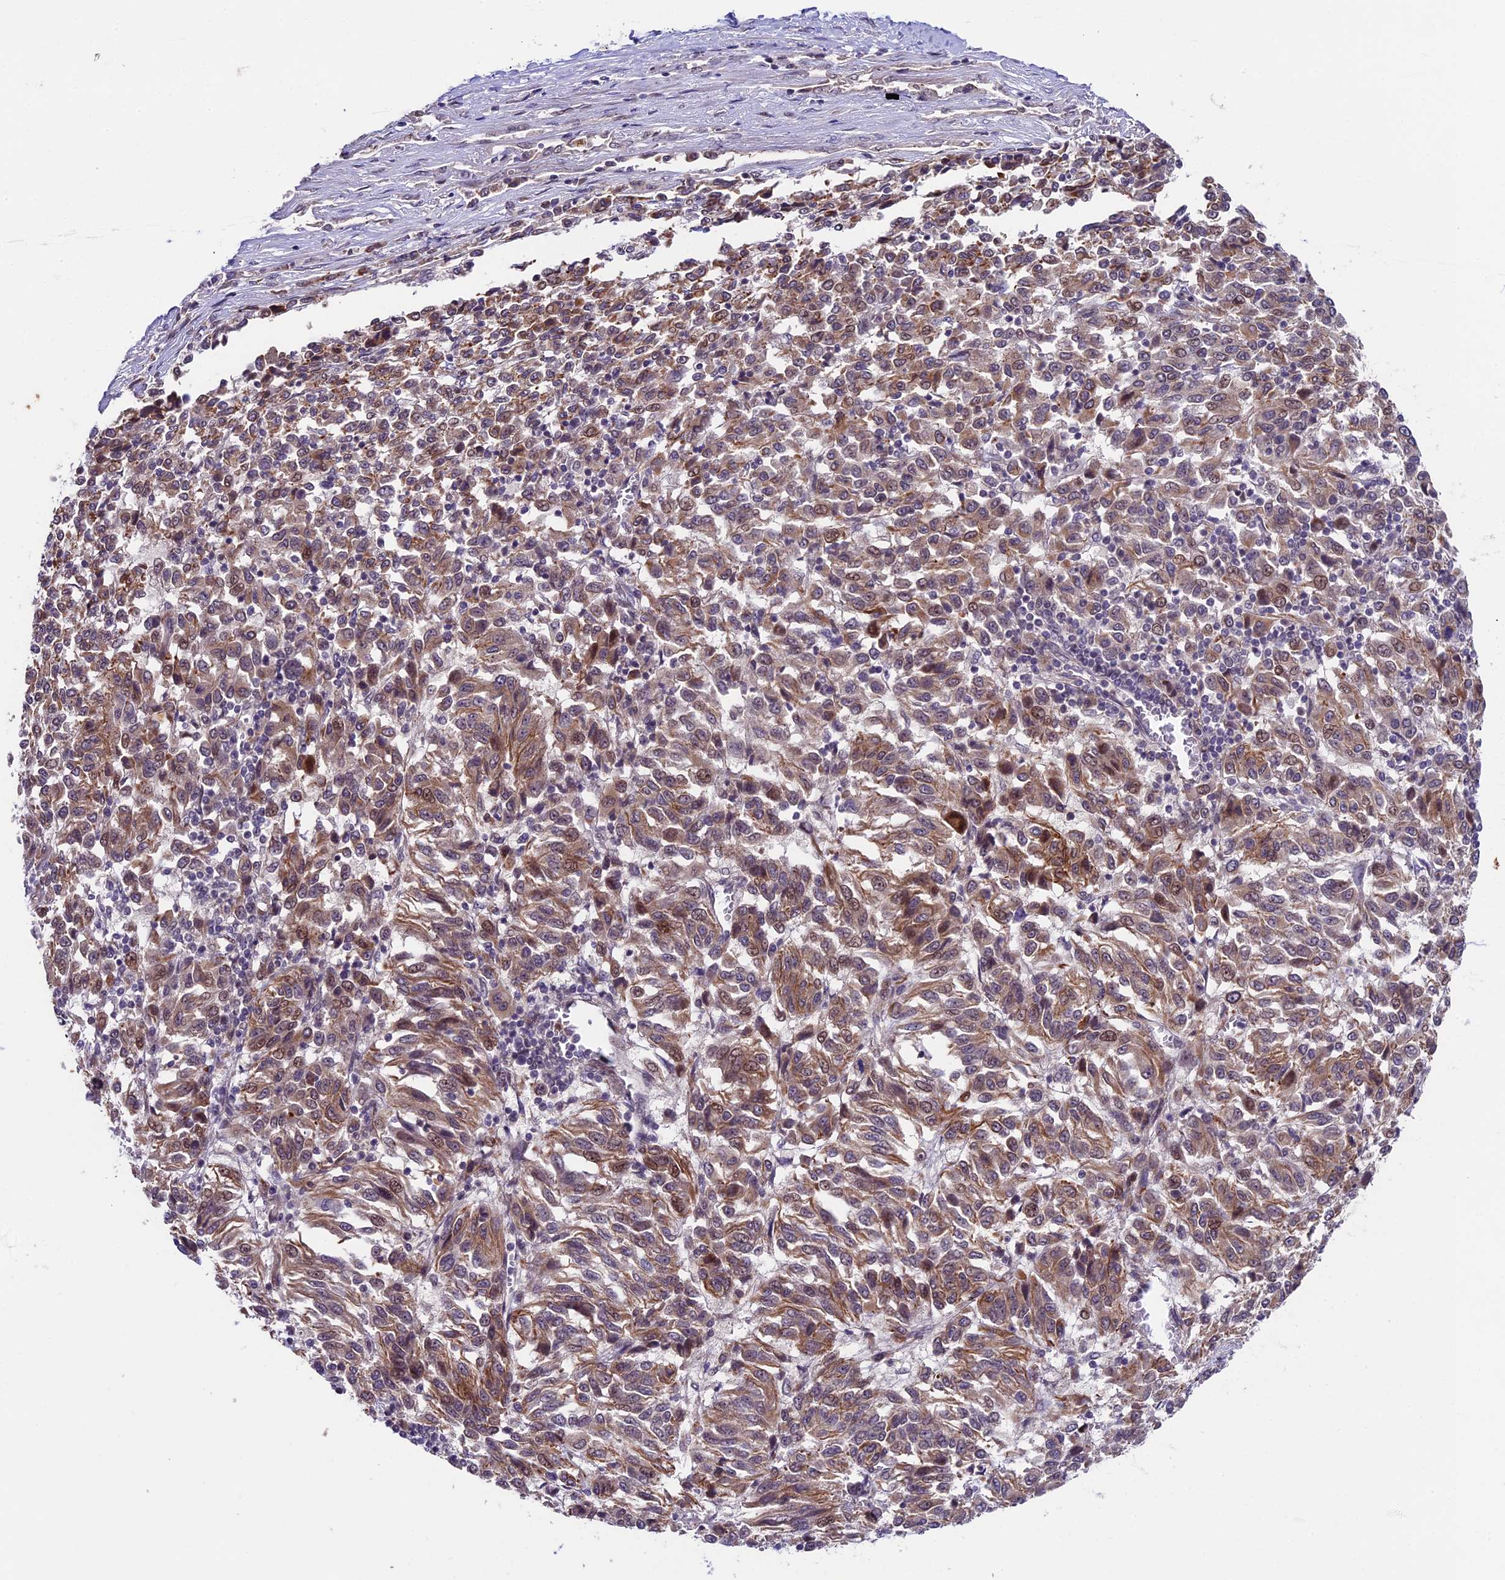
{"staining": {"intensity": "moderate", "quantity": "25%-75%", "location": "cytoplasmic/membranous,nuclear"}, "tissue": "melanoma", "cell_type": "Tumor cells", "image_type": "cancer", "snomed": [{"axis": "morphology", "description": "Malignant melanoma, Metastatic site"}, {"axis": "topography", "description": "Lung"}], "caption": "A medium amount of moderate cytoplasmic/membranous and nuclear staining is seen in about 25%-75% of tumor cells in melanoma tissue. The staining was performed using DAB (3,3'-diaminobenzidine), with brown indicating positive protein expression. Nuclei are stained blue with hematoxylin.", "gene": "SIPA1L3", "patient": {"sex": "male", "age": 64}}